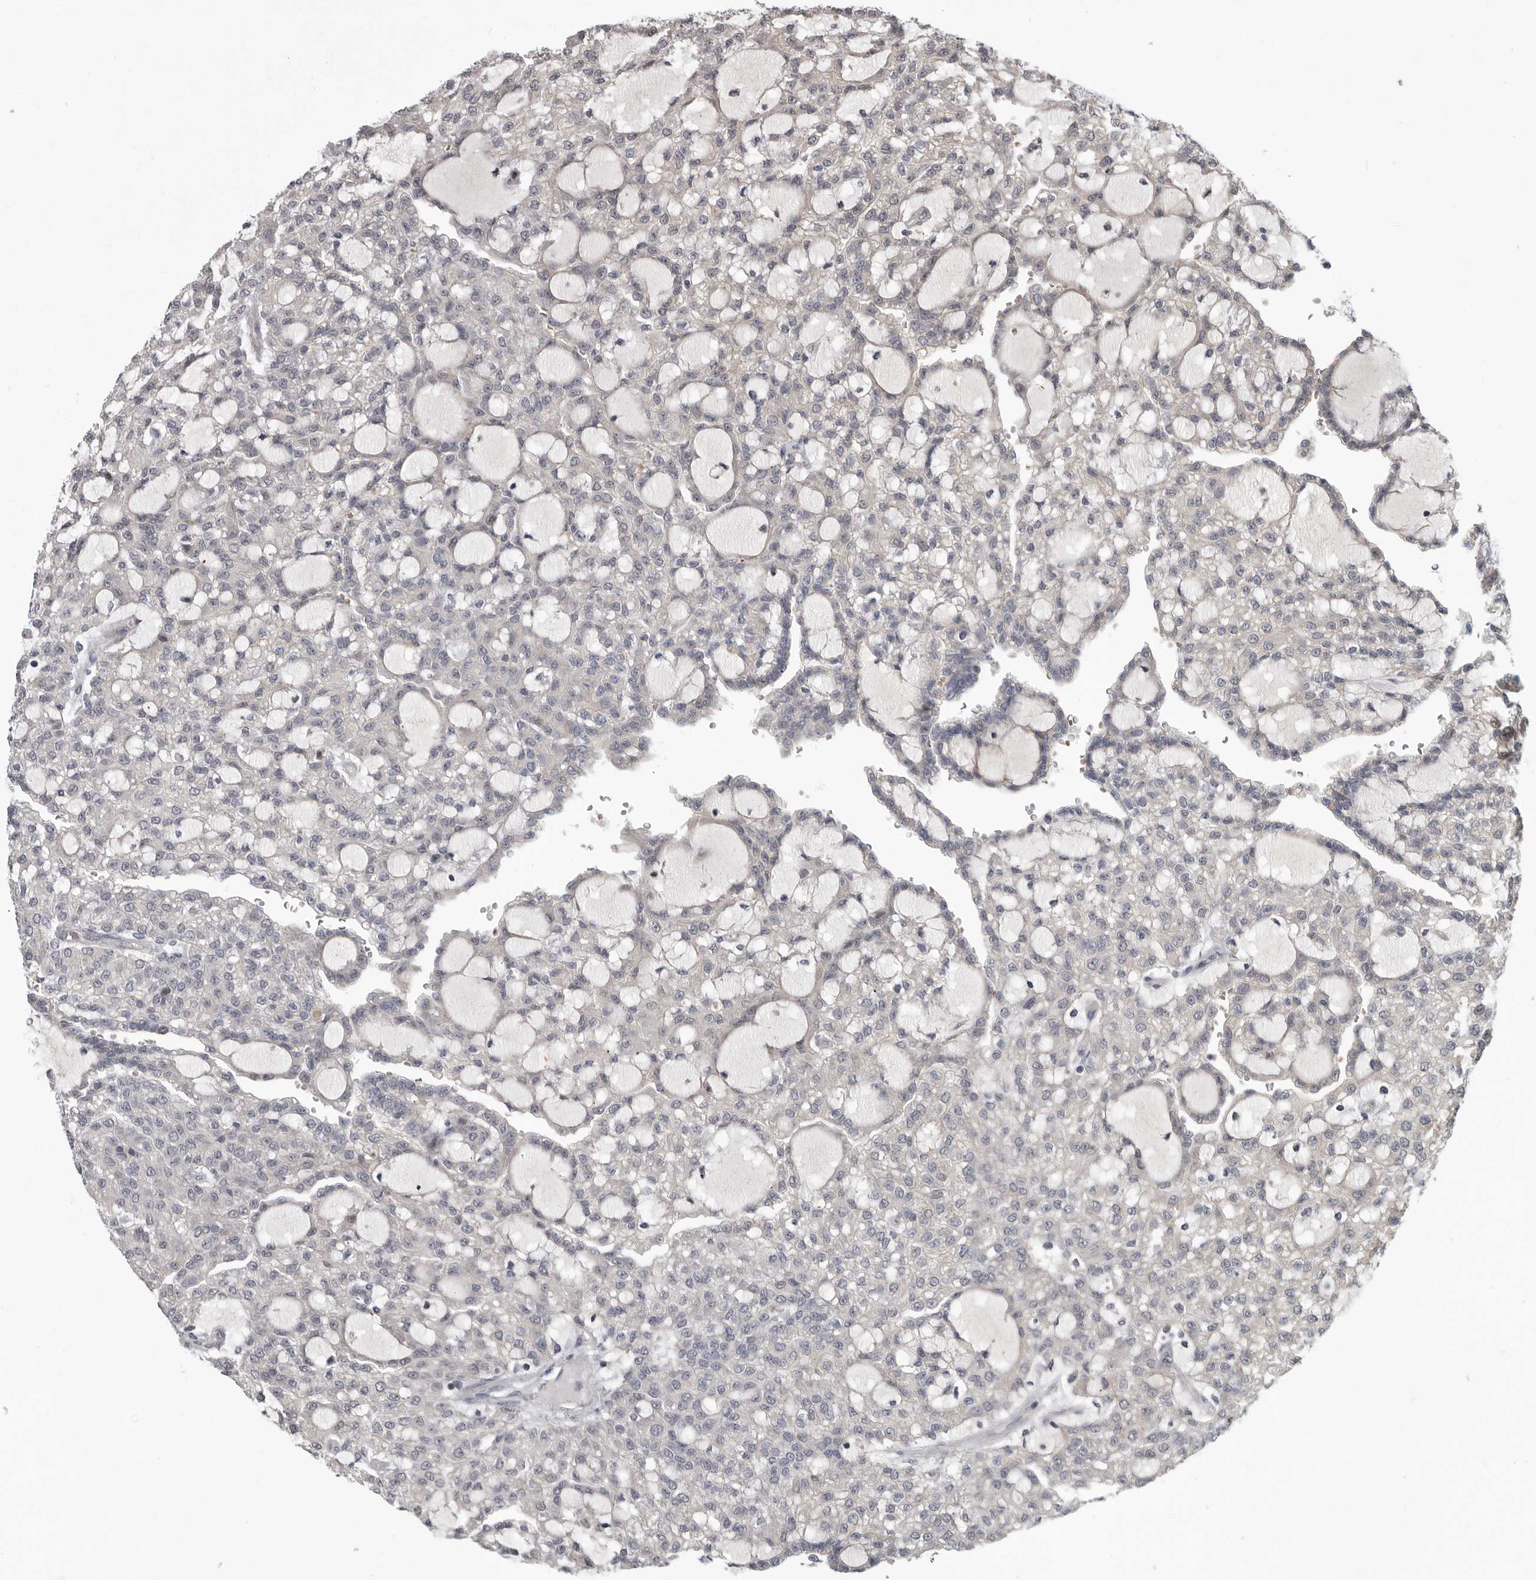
{"staining": {"intensity": "negative", "quantity": "none", "location": "none"}, "tissue": "renal cancer", "cell_type": "Tumor cells", "image_type": "cancer", "snomed": [{"axis": "morphology", "description": "Adenocarcinoma, NOS"}, {"axis": "topography", "description": "Kidney"}], "caption": "Tumor cells are negative for brown protein staining in renal adenocarcinoma. (Immunohistochemistry (ihc), brightfield microscopy, high magnification).", "gene": "PDE7A", "patient": {"sex": "male", "age": 63}}